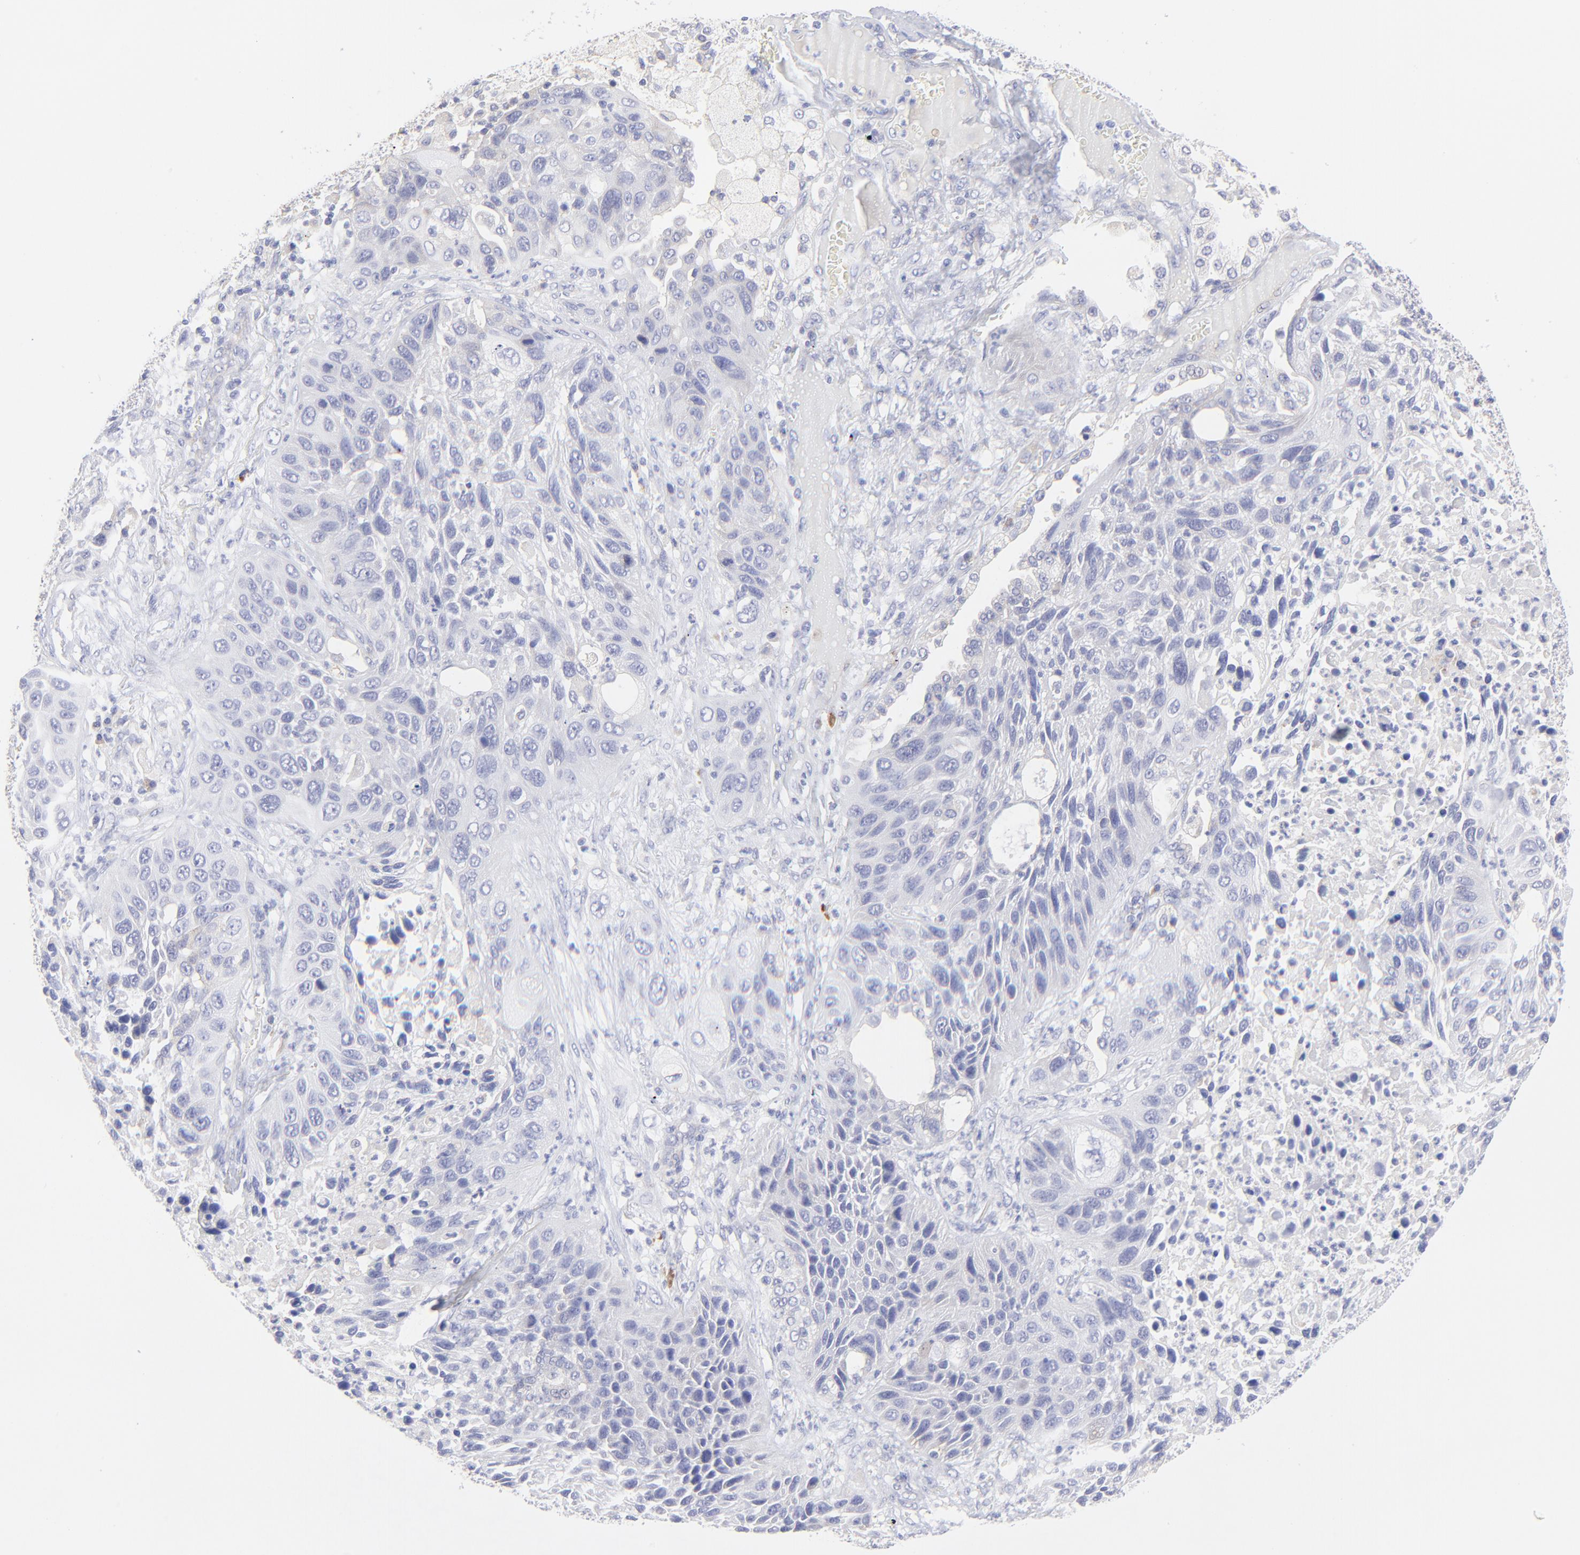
{"staining": {"intensity": "negative", "quantity": "none", "location": "none"}, "tissue": "lung cancer", "cell_type": "Tumor cells", "image_type": "cancer", "snomed": [{"axis": "morphology", "description": "Squamous cell carcinoma, NOS"}, {"axis": "topography", "description": "Lung"}], "caption": "IHC image of human lung cancer (squamous cell carcinoma) stained for a protein (brown), which reveals no staining in tumor cells.", "gene": "LHFPL1", "patient": {"sex": "female", "age": 76}}